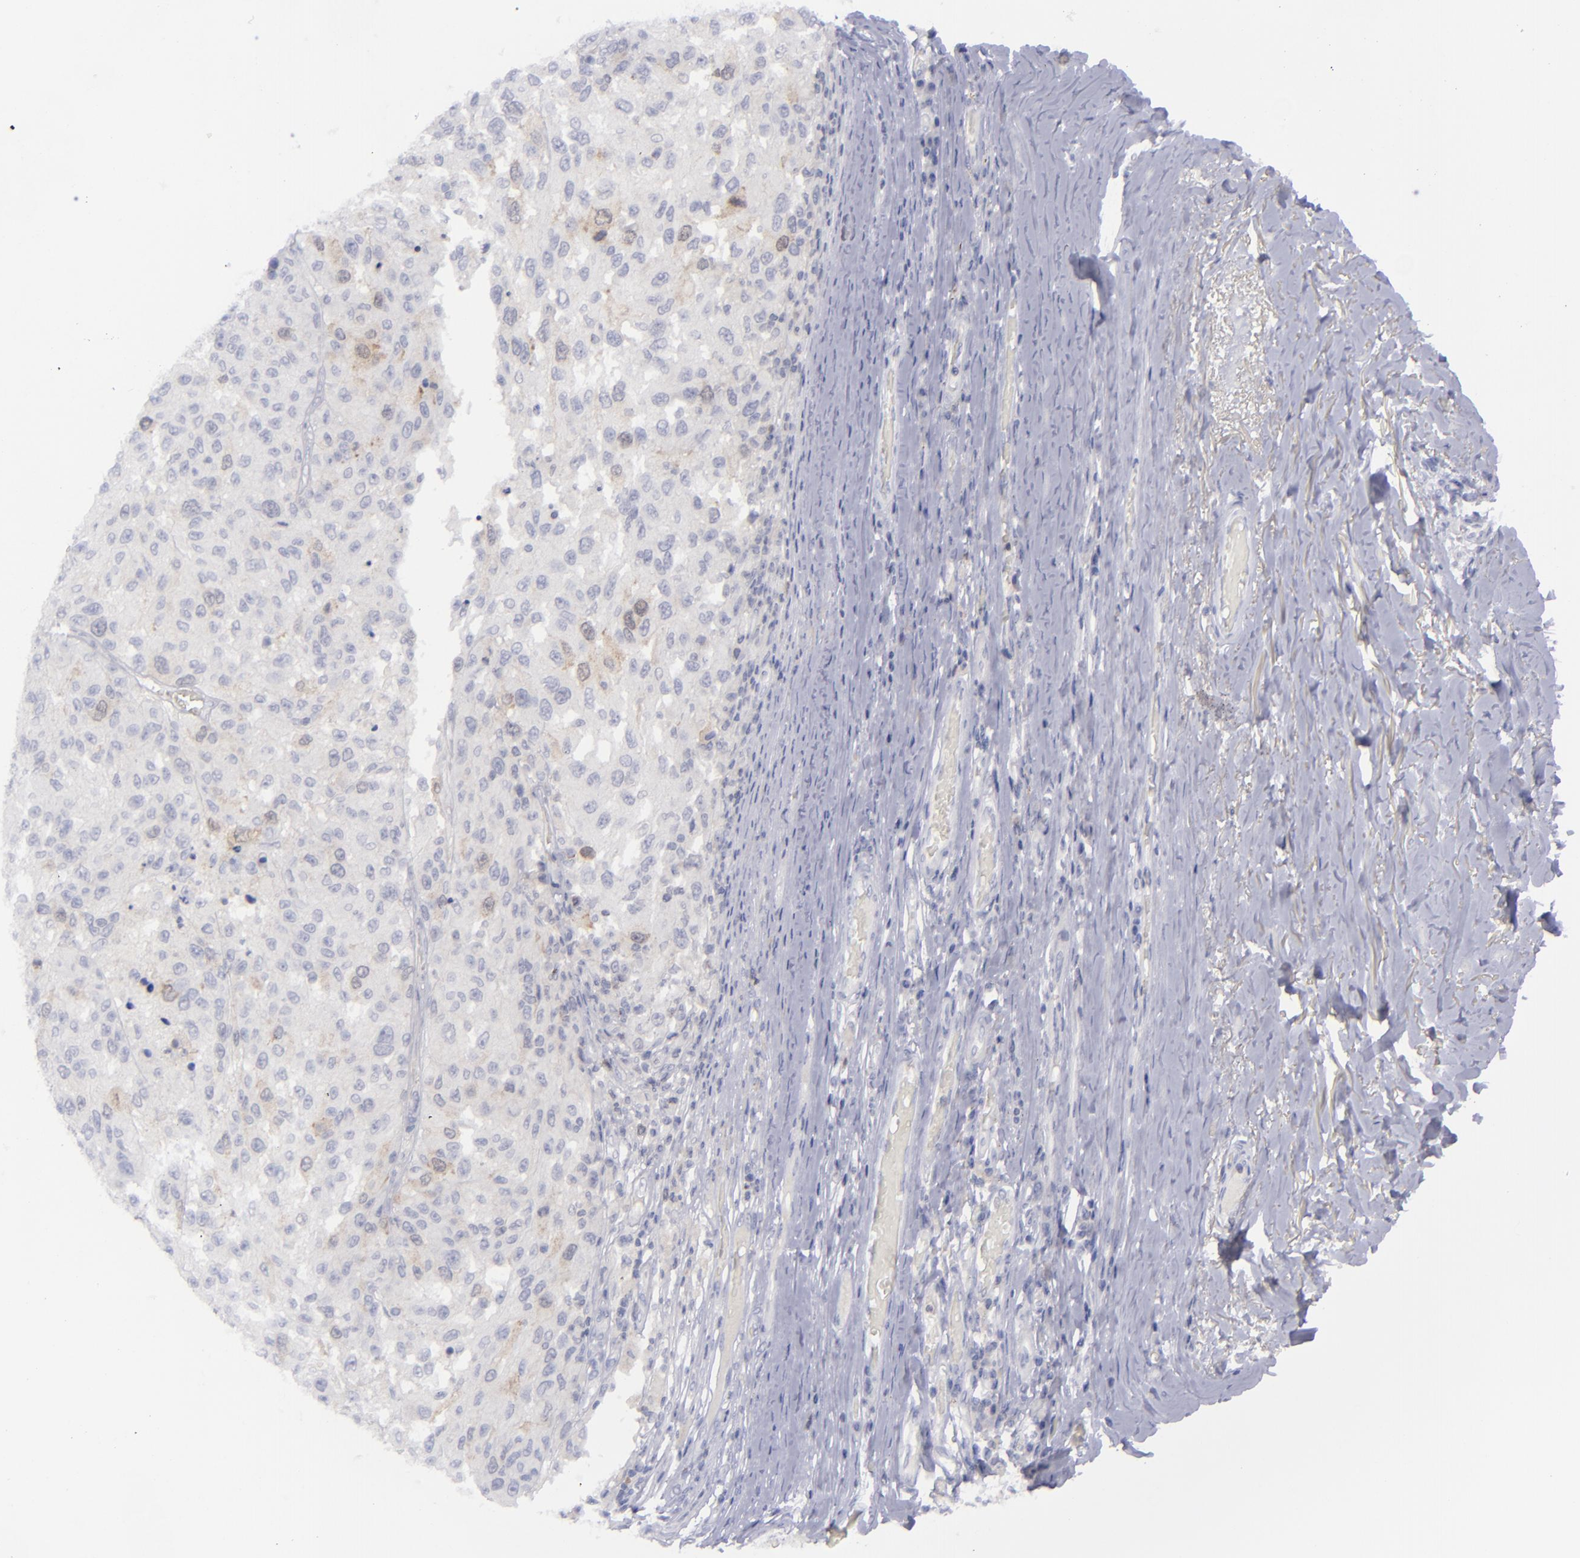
{"staining": {"intensity": "weak", "quantity": "<25%", "location": "cytoplasmic/membranous,nuclear"}, "tissue": "melanoma", "cell_type": "Tumor cells", "image_type": "cancer", "snomed": [{"axis": "morphology", "description": "Malignant melanoma, NOS"}, {"axis": "topography", "description": "Skin"}], "caption": "Micrograph shows no protein positivity in tumor cells of melanoma tissue.", "gene": "AURKA", "patient": {"sex": "female", "age": 77}}